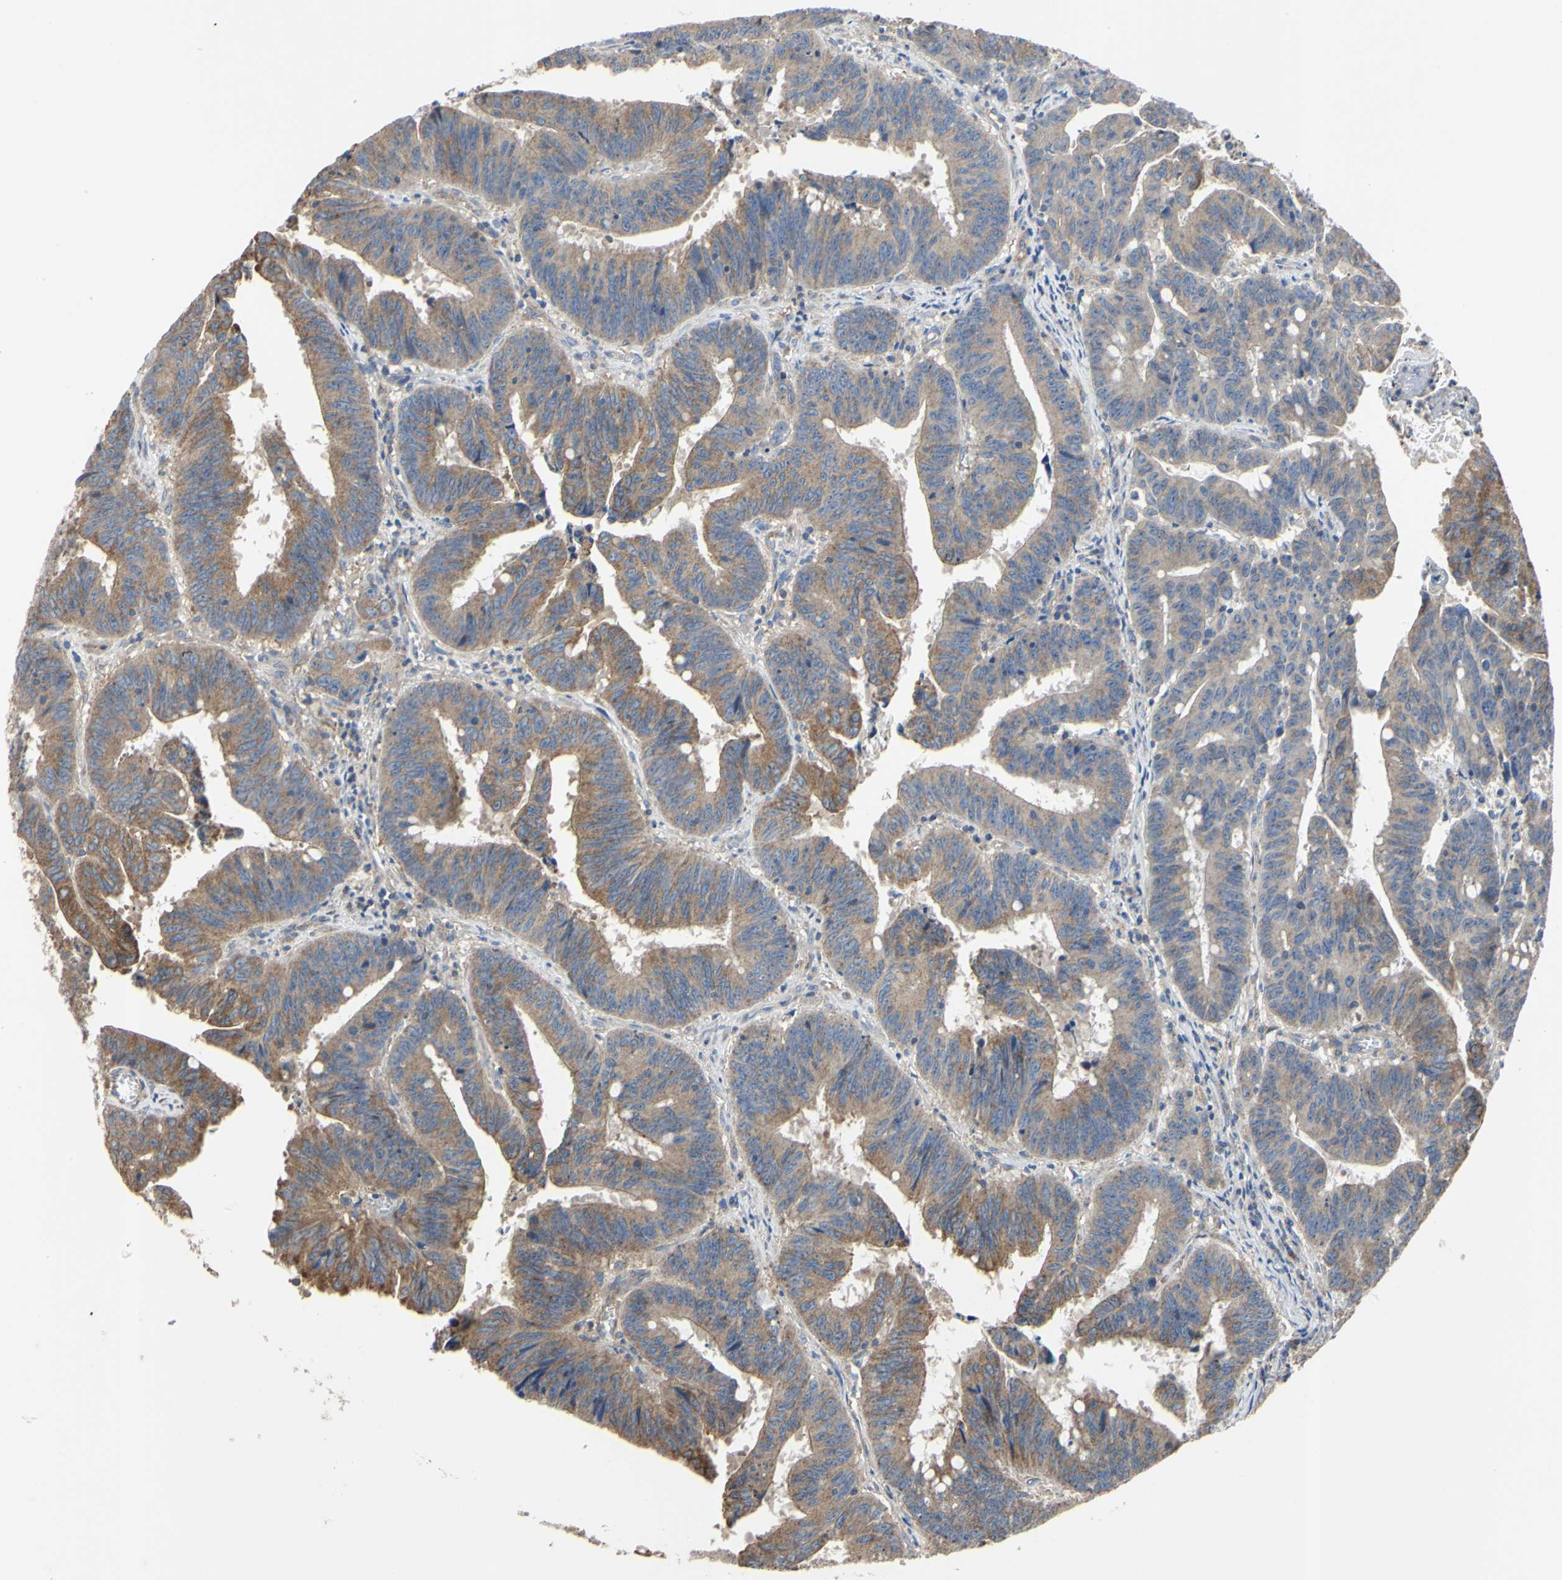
{"staining": {"intensity": "moderate", "quantity": ">75%", "location": "cytoplasmic/membranous"}, "tissue": "colorectal cancer", "cell_type": "Tumor cells", "image_type": "cancer", "snomed": [{"axis": "morphology", "description": "Adenocarcinoma, NOS"}, {"axis": "topography", "description": "Colon"}], "caption": "Immunohistochemical staining of adenocarcinoma (colorectal) demonstrates moderate cytoplasmic/membranous protein positivity in about >75% of tumor cells.", "gene": "BECN1", "patient": {"sex": "male", "age": 45}}